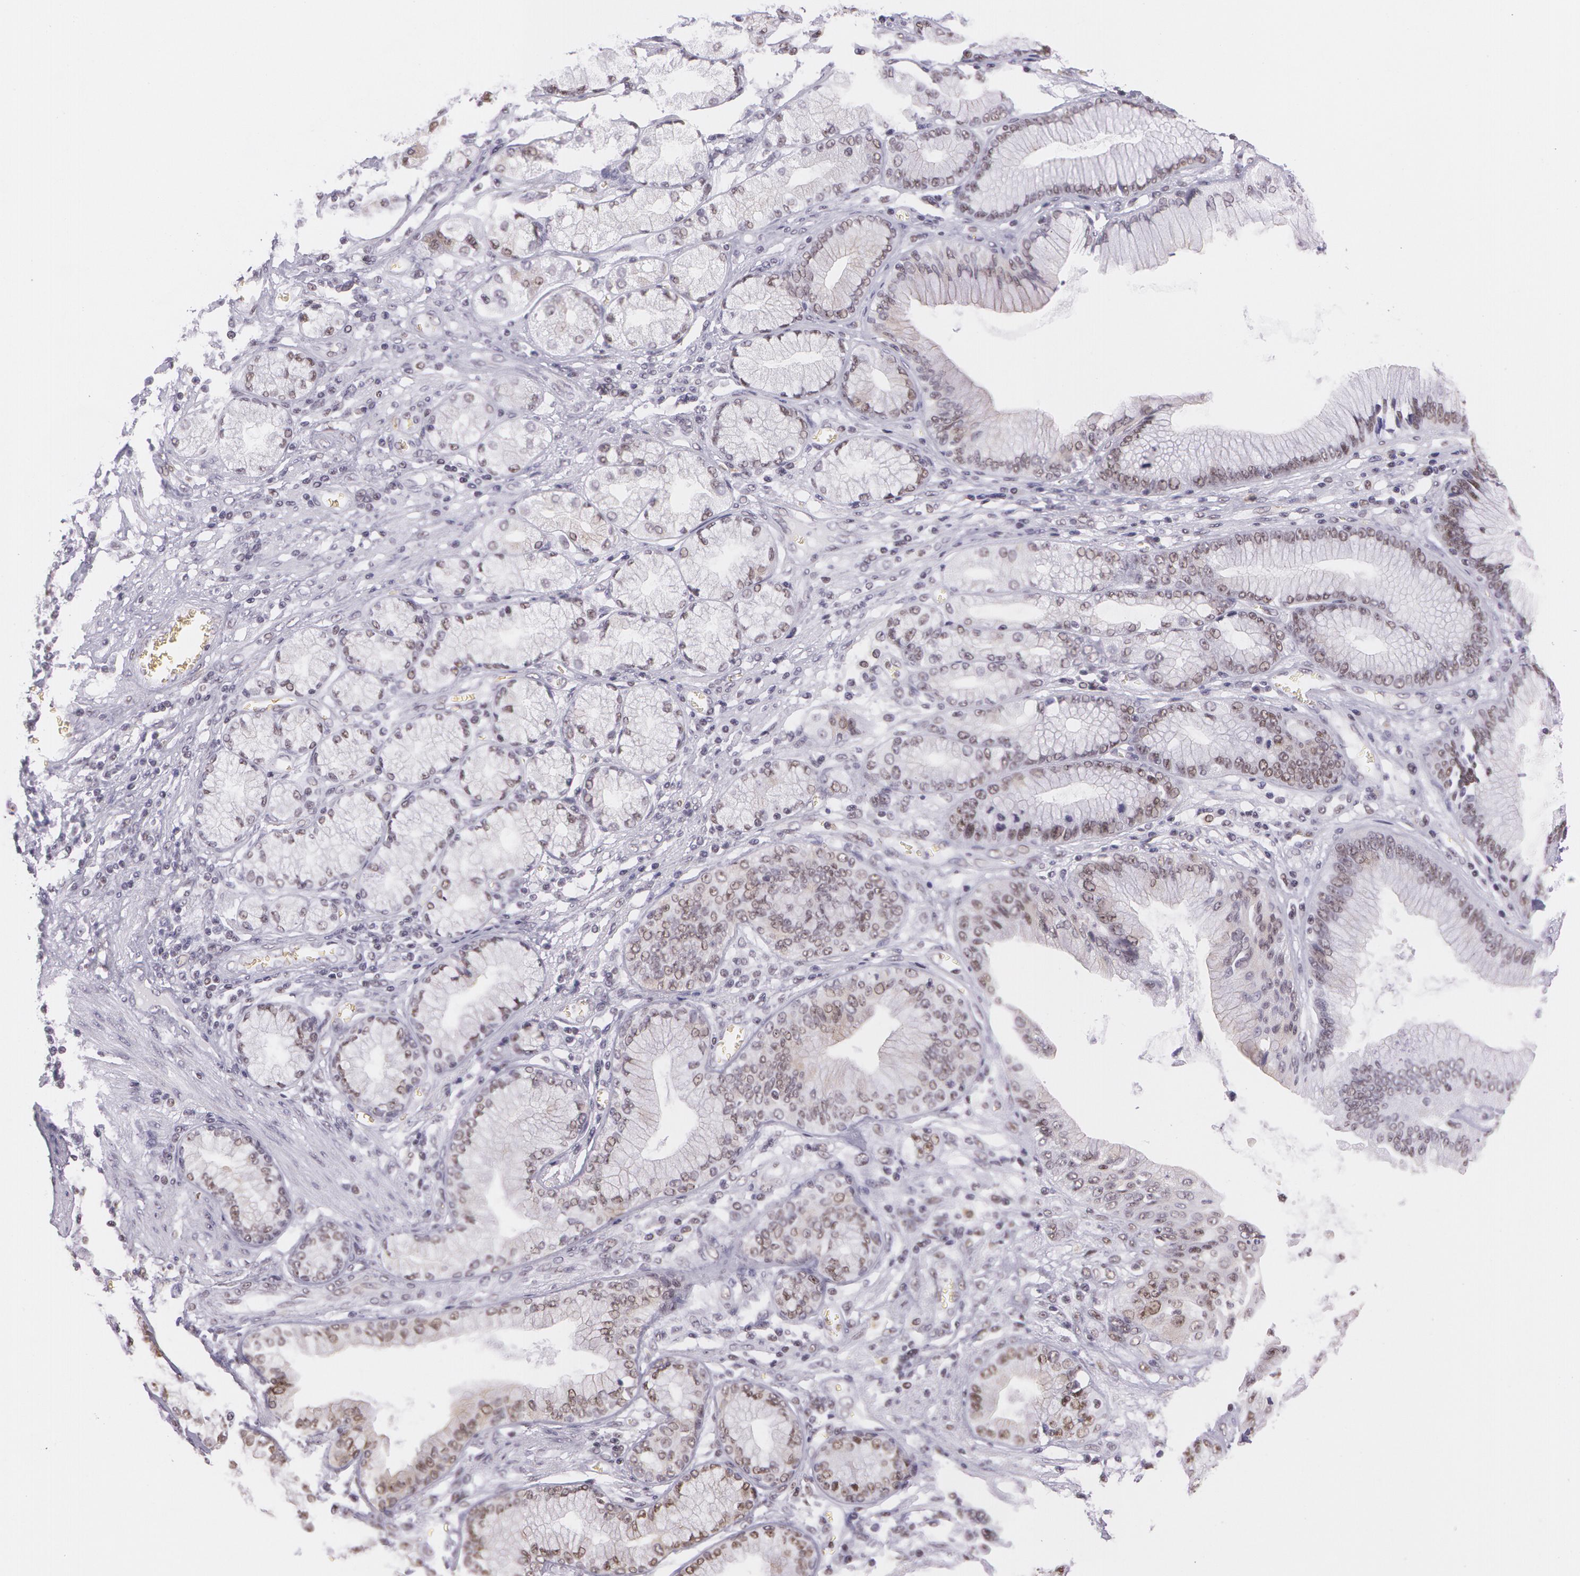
{"staining": {"intensity": "weak", "quantity": "25%-75%", "location": "cytoplasmic/membranous,nuclear"}, "tissue": "stomach cancer", "cell_type": "Tumor cells", "image_type": "cancer", "snomed": [{"axis": "morphology", "description": "Adenocarcinoma, NOS"}, {"axis": "topography", "description": "Pancreas"}, {"axis": "topography", "description": "Stomach, upper"}], "caption": "Tumor cells exhibit low levels of weak cytoplasmic/membranous and nuclear positivity in about 25%-75% of cells in human stomach cancer (adenocarcinoma).", "gene": "NBN", "patient": {"sex": "male", "age": 77}}